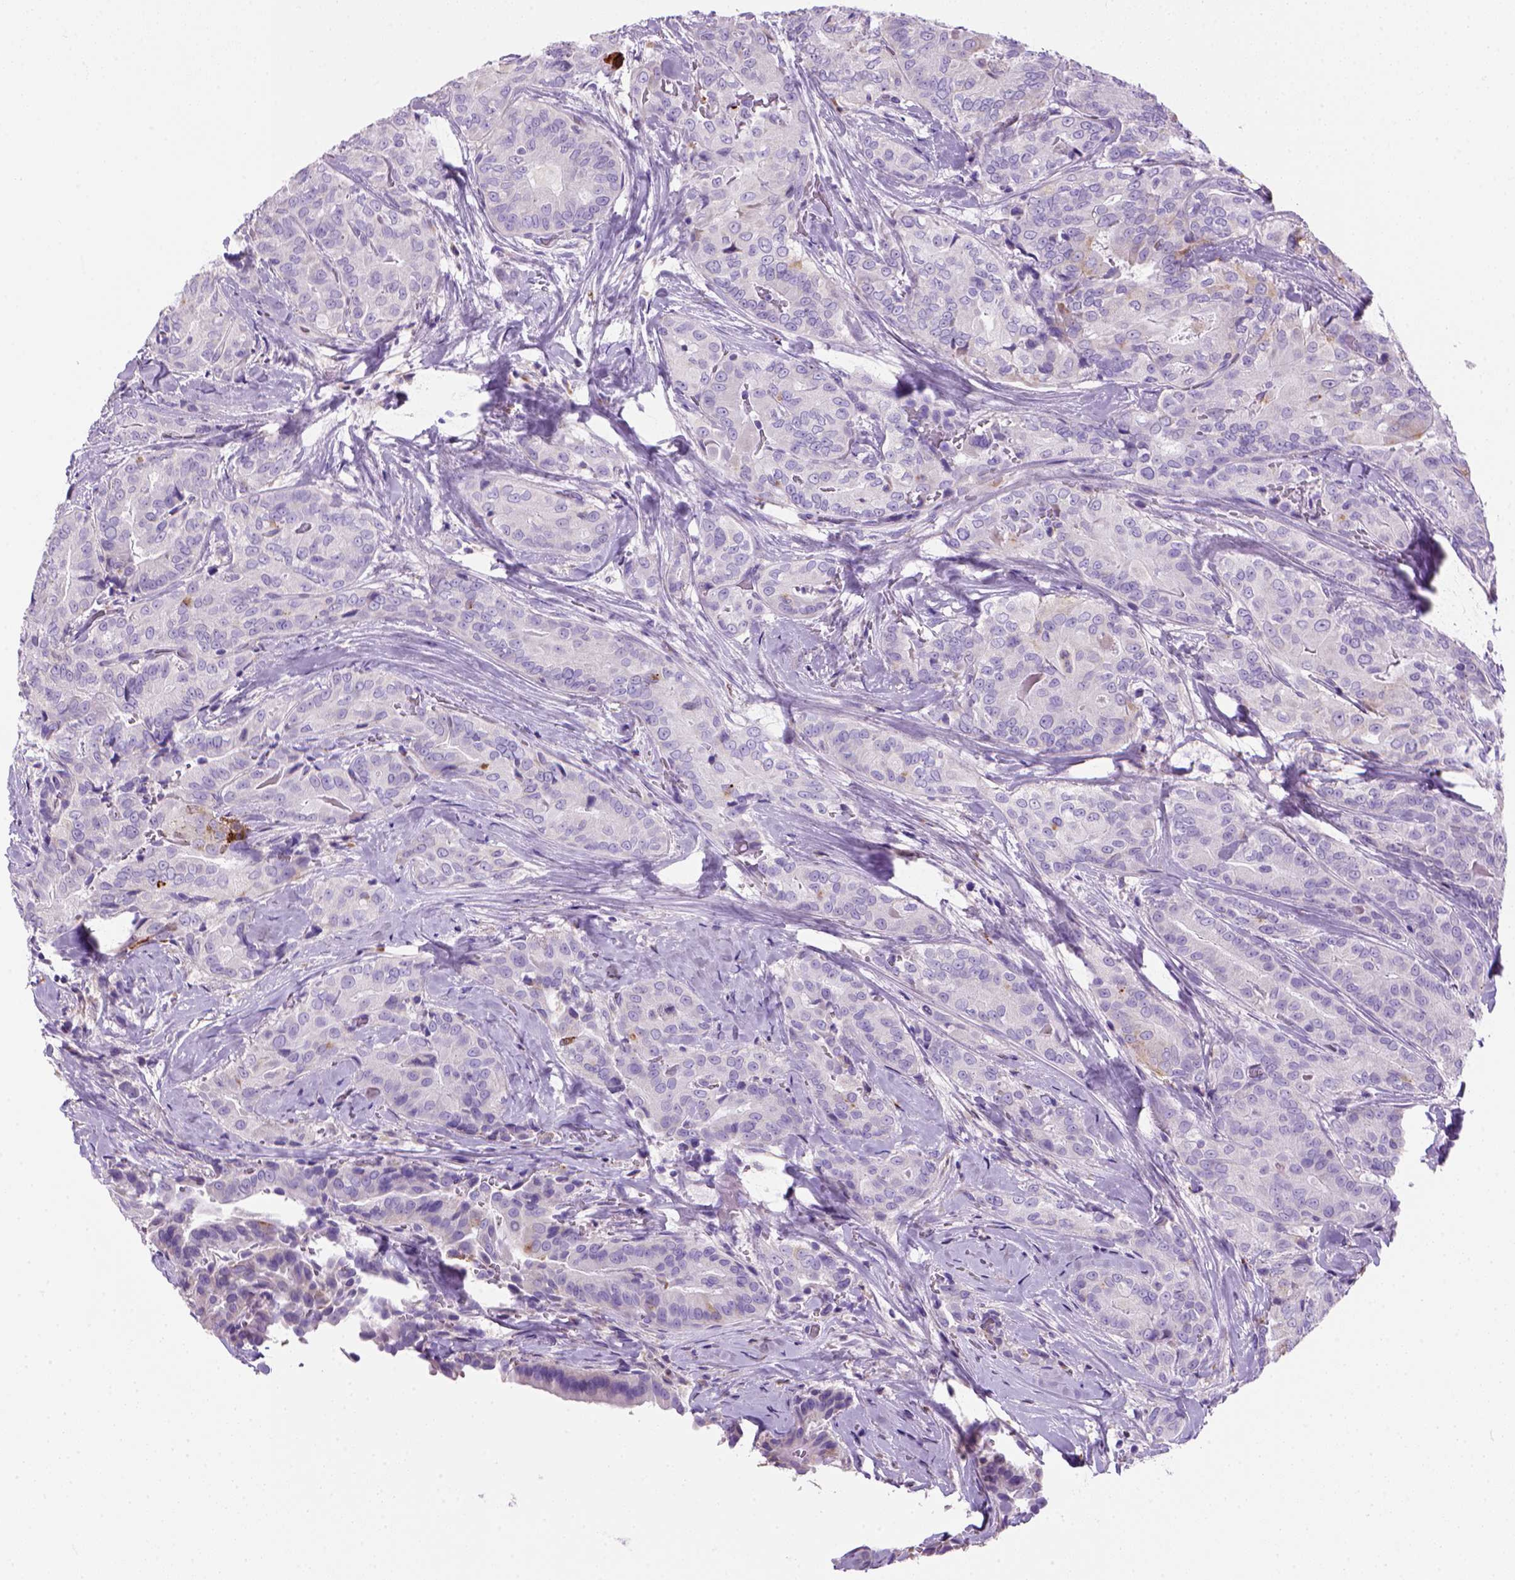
{"staining": {"intensity": "negative", "quantity": "none", "location": "none"}, "tissue": "thyroid cancer", "cell_type": "Tumor cells", "image_type": "cancer", "snomed": [{"axis": "morphology", "description": "Papillary adenocarcinoma, NOS"}, {"axis": "topography", "description": "Thyroid gland"}], "caption": "This photomicrograph is of thyroid cancer stained with IHC to label a protein in brown with the nuclei are counter-stained blue. There is no positivity in tumor cells.", "gene": "ARHGEF33", "patient": {"sex": "male", "age": 61}}